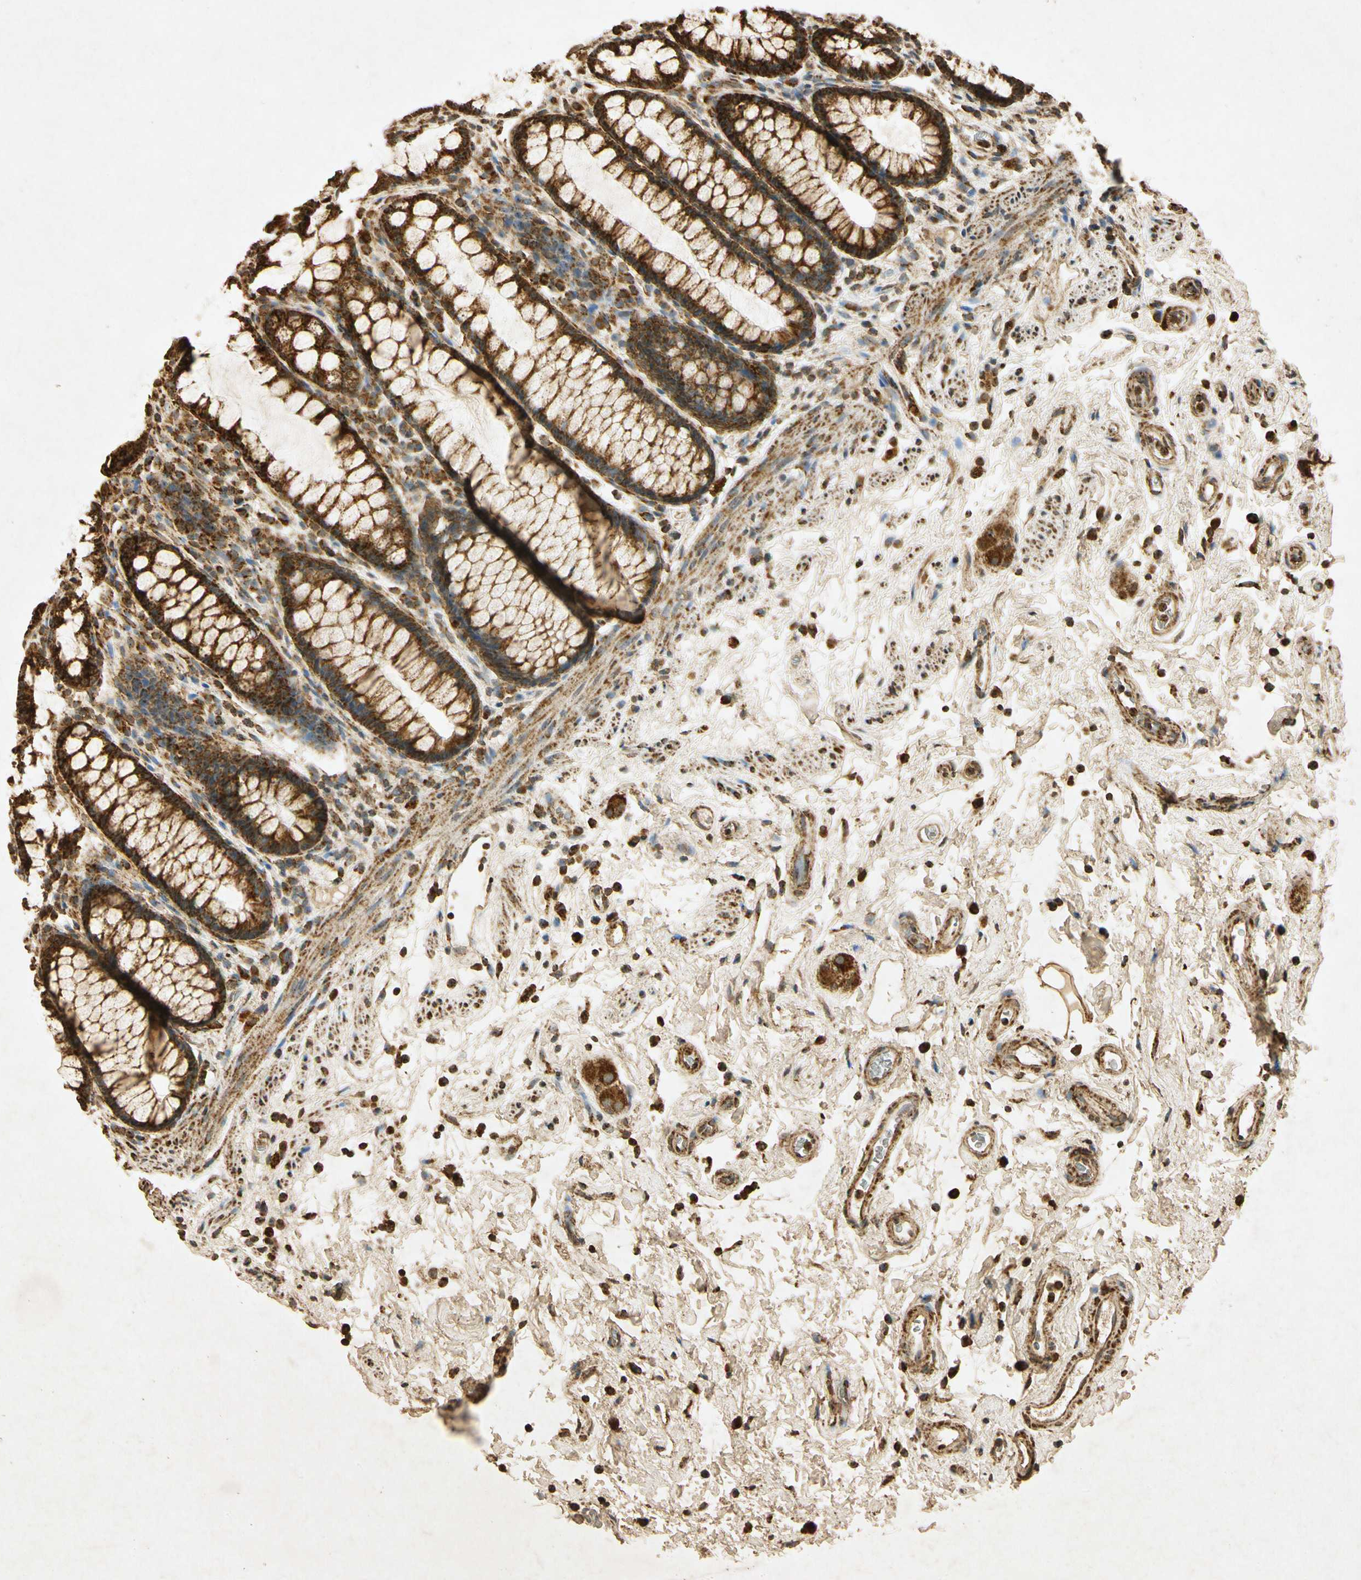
{"staining": {"intensity": "strong", "quantity": ">75%", "location": "cytoplasmic/membranous"}, "tissue": "rectum", "cell_type": "Glandular cells", "image_type": "normal", "snomed": [{"axis": "morphology", "description": "Normal tissue, NOS"}, {"axis": "topography", "description": "Rectum"}], "caption": "The histopathology image demonstrates a brown stain indicating the presence of a protein in the cytoplasmic/membranous of glandular cells in rectum.", "gene": "PRDX3", "patient": {"sex": "male", "age": 92}}